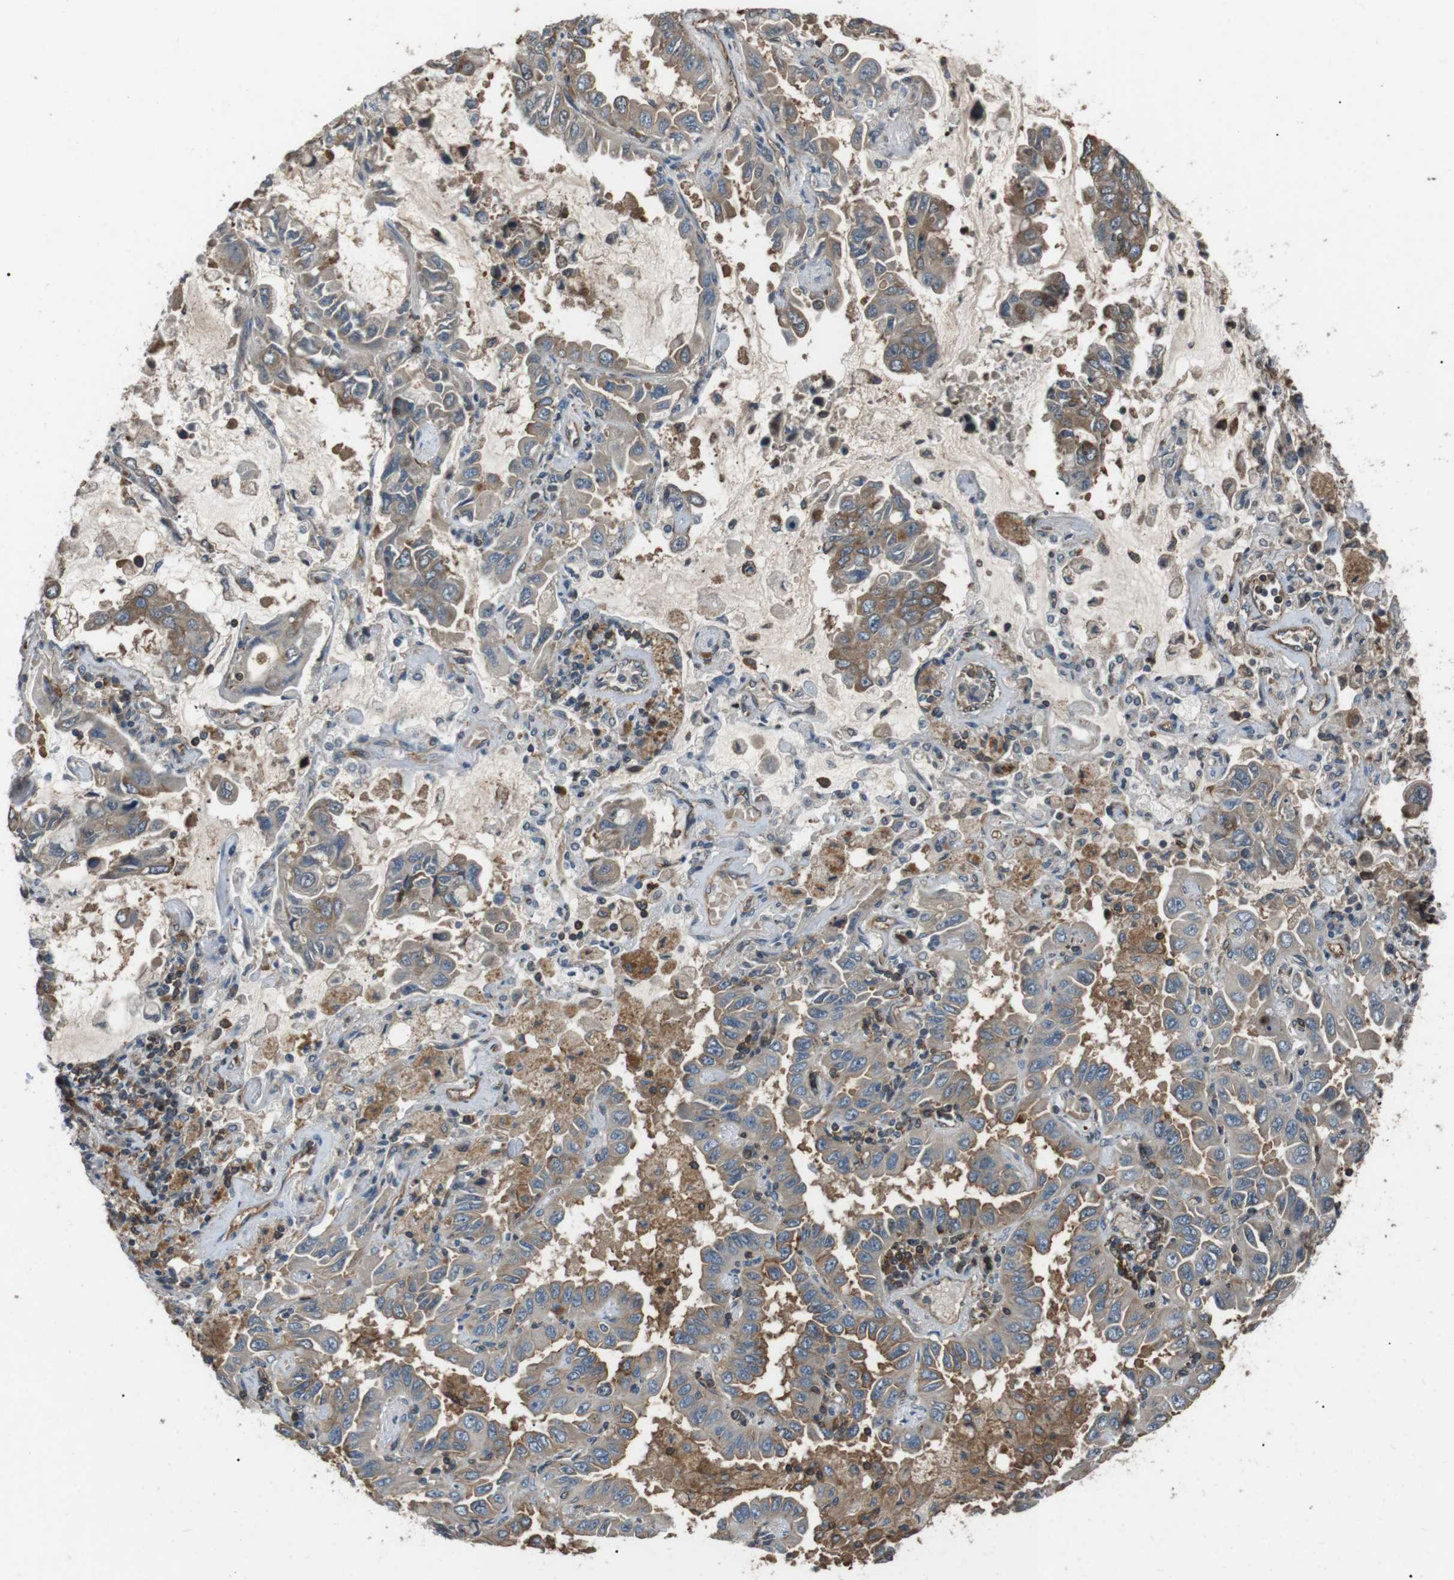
{"staining": {"intensity": "weak", "quantity": "<25%", "location": "cytoplasmic/membranous"}, "tissue": "lung cancer", "cell_type": "Tumor cells", "image_type": "cancer", "snomed": [{"axis": "morphology", "description": "Adenocarcinoma, NOS"}, {"axis": "topography", "description": "Lung"}], "caption": "A micrograph of human lung cancer (adenocarcinoma) is negative for staining in tumor cells.", "gene": "GPR161", "patient": {"sex": "male", "age": 64}}